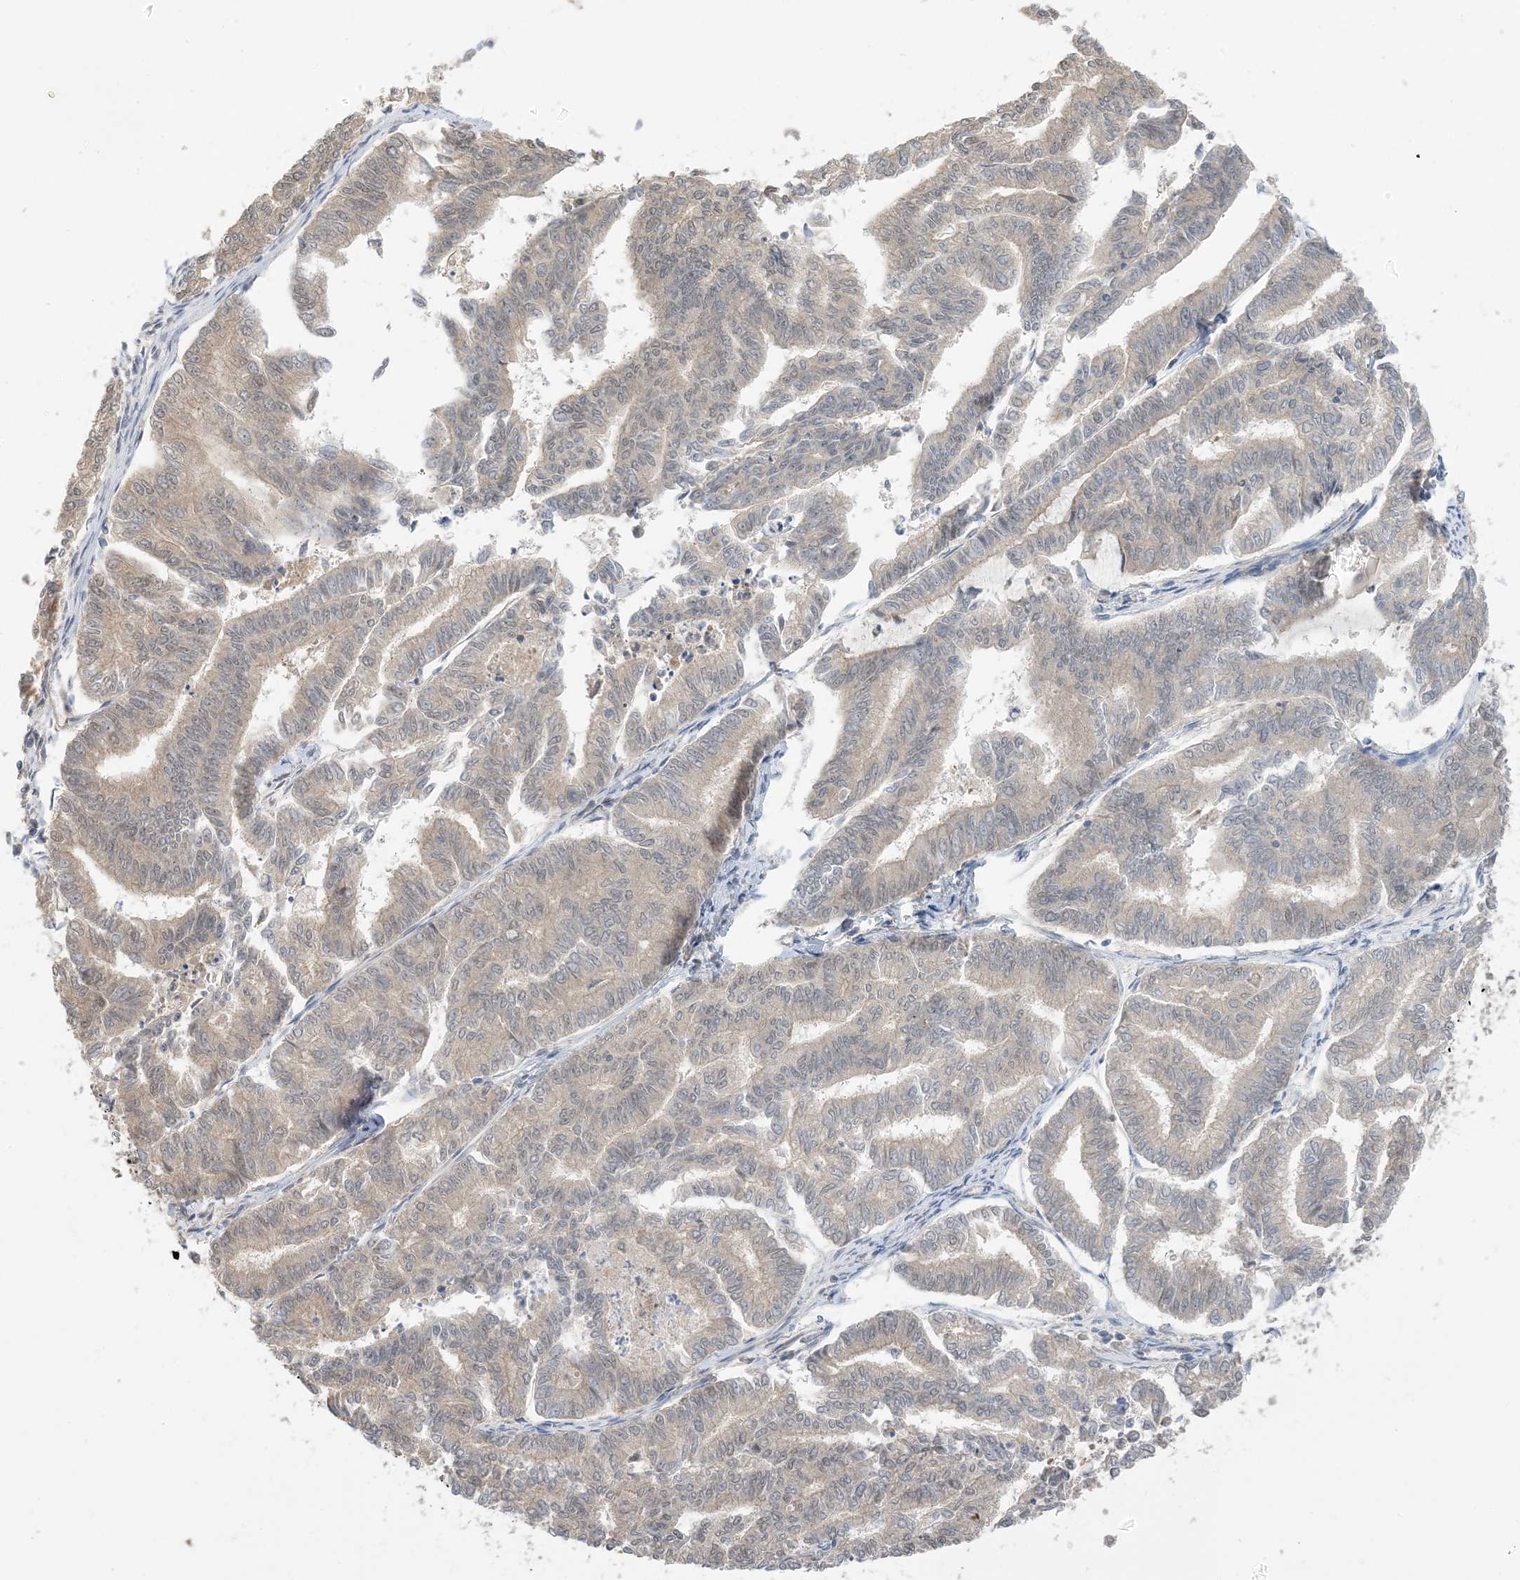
{"staining": {"intensity": "weak", "quantity": "<25%", "location": "cytoplasmic/membranous"}, "tissue": "endometrial cancer", "cell_type": "Tumor cells", "image_type": "cancer", "snomed": [{"axis": "morphology", "description": "Adenocarcinoma, NOS"}, {"axis": "topography", "description": "Endometrium"}], "caption": "Immunohistochemical staining of endometrial adenocarcinoma displays no significant positivity in tumor cells.", "gene": "WDR26", "patient": {"sex": "female", "age": 79}}